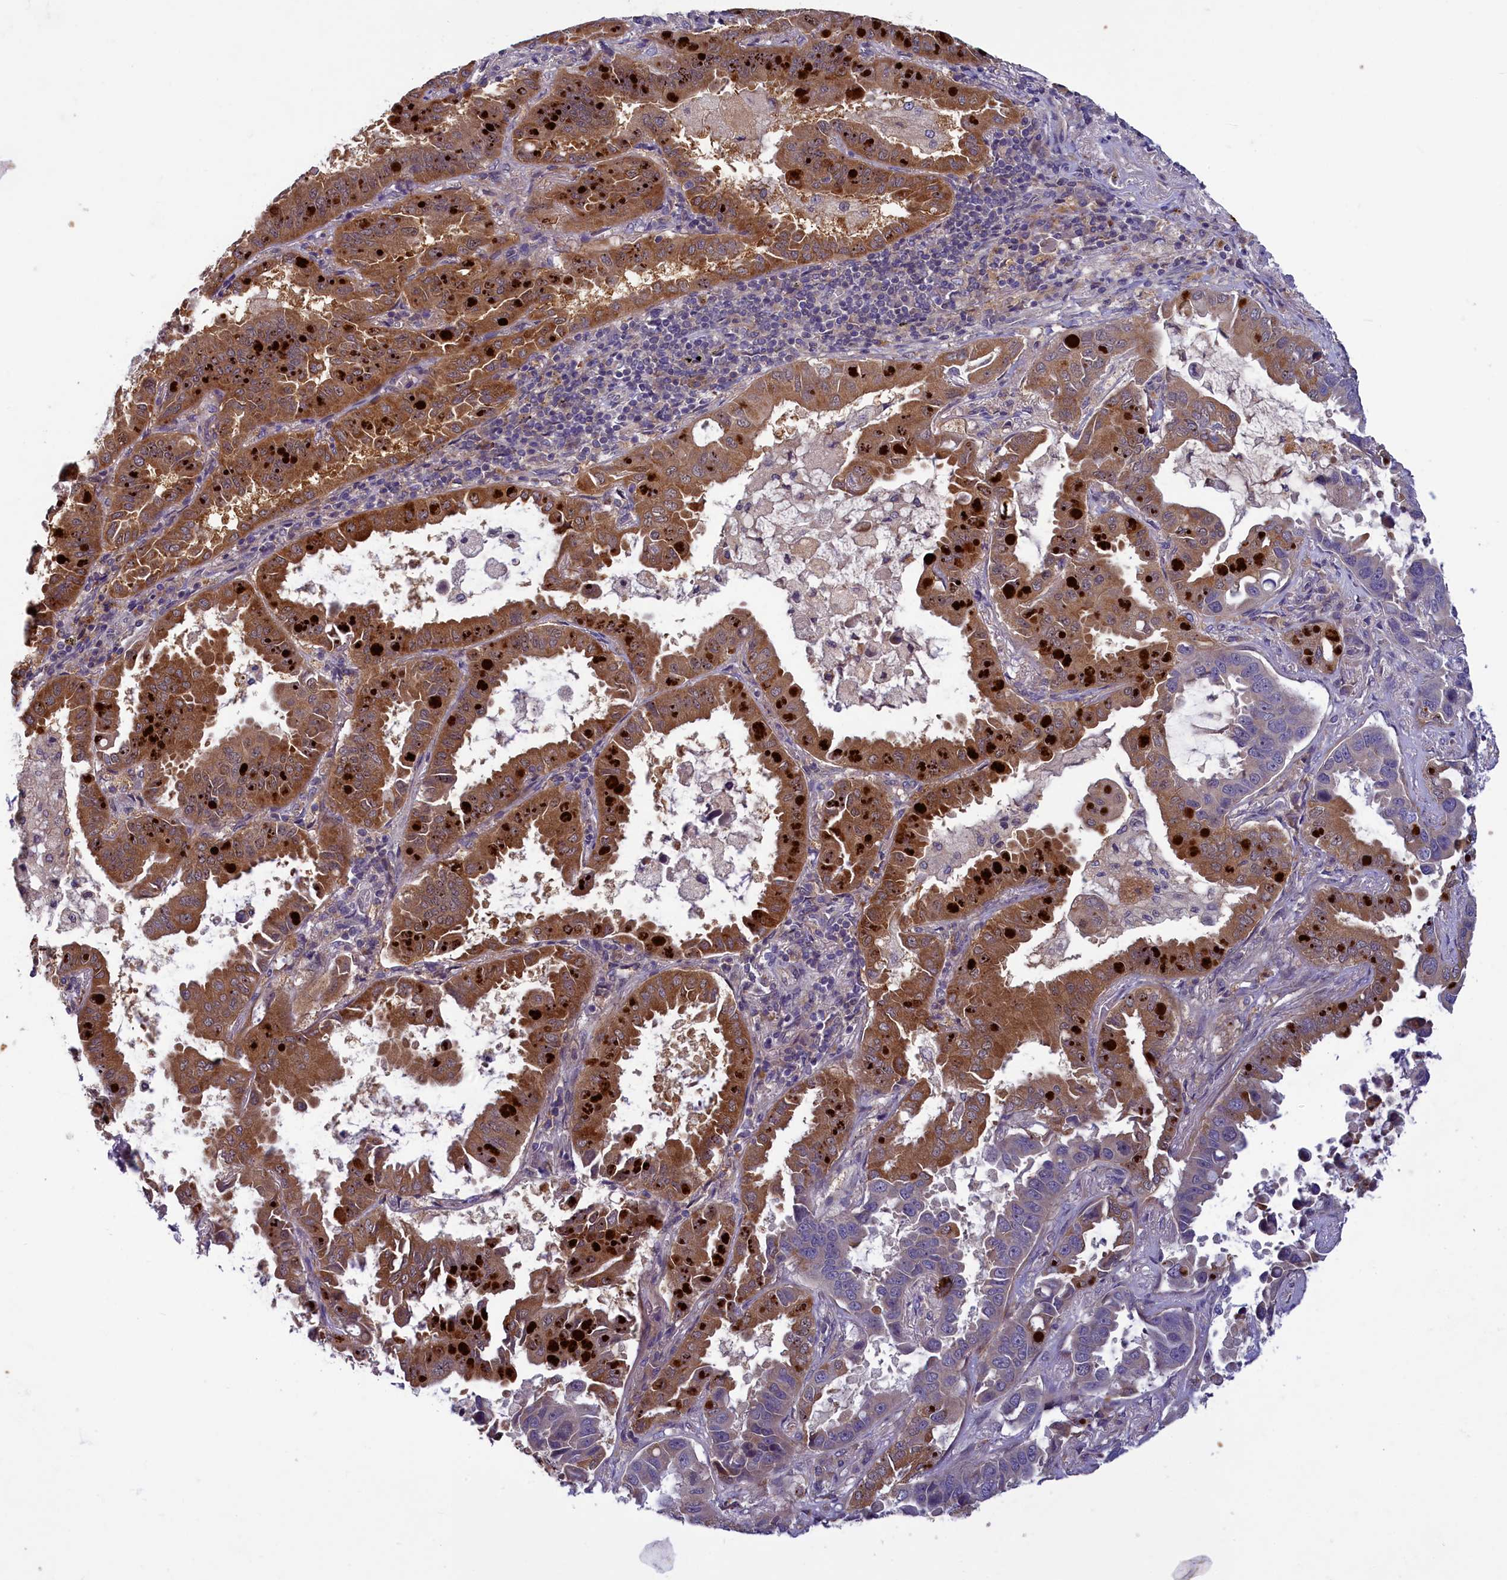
{"staining": {"intensity": "strong", "quantity": "25%-75%", "location": "cytoplasmic/membranous"}, "tissue": "lung cancer", "cell_type": "Tumor cells", "image_type": "cancer", "snomed": [{"axis": "morphology", "description": "Adenocarcinoma, NOS"}, {"axis": "topography", "description": "Lung"}], "caption": "Human lung adenocarcinoma stained with a brown dye exhibits strong cytoplasmic/membranous positive positivity in about 25%-75% of tumor cells.", "gene": "NUBP1", "patient": {"sex": "male", "age": 64}}